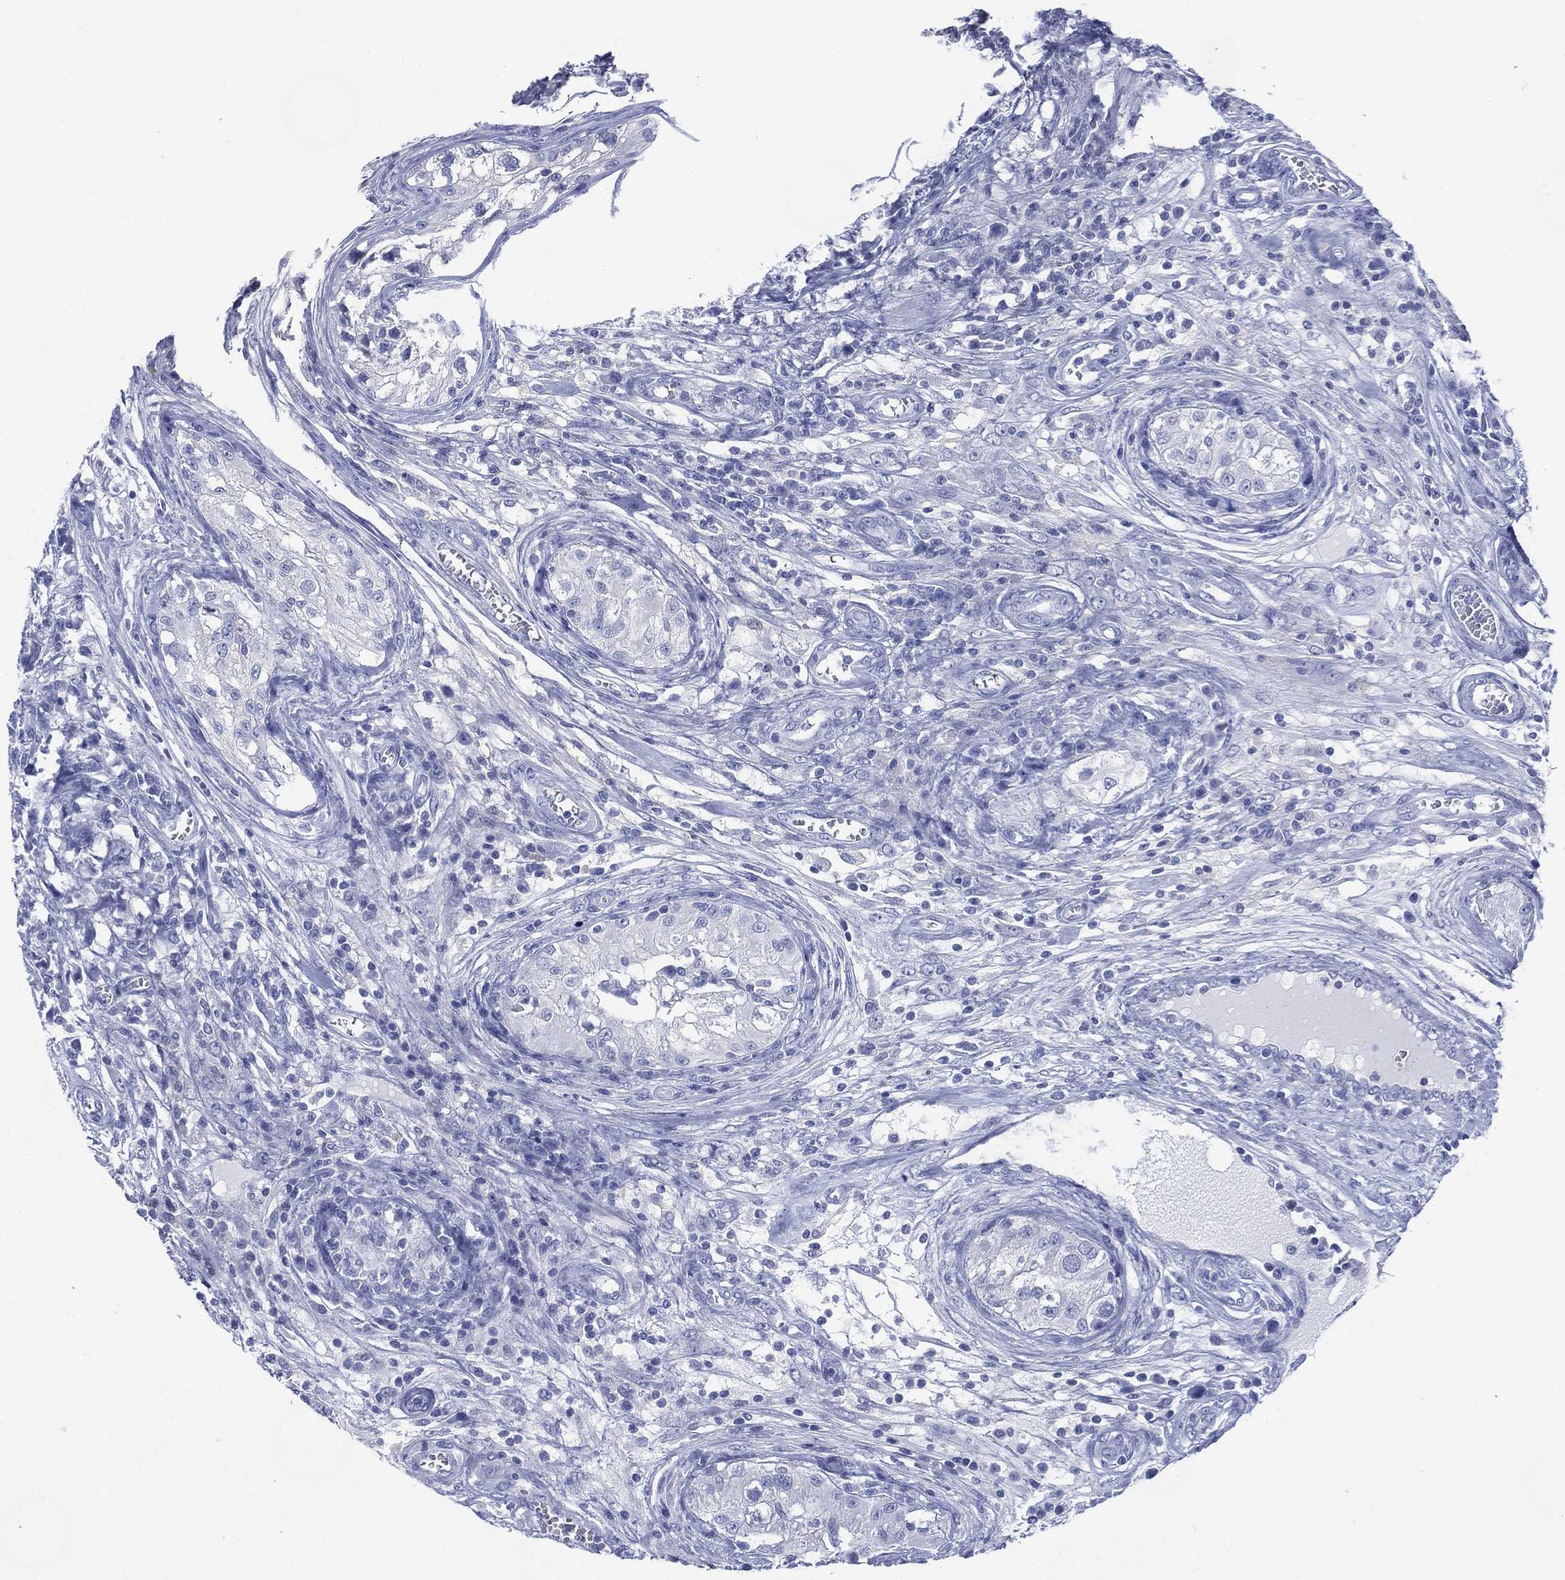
{"staining": {"intensity": "negative", "quantity": "none", "location": "none"}, "tissue": "testis cancer", "cell_type": "Tumor cells", "image_type": "cancer", "snomed": [{"axis": "morphology", "description": "Seminoma, NOS"}, {"axis": "morphology", "description": "Carcinoma, Embryonal, NOS"}, {"axis": "topography", "description": "Testis"}], "caption": "High power microscopy photomicrograph of an immunohistochemistry (IHC) photomicrograph of testis cancer, revealing no significant expression in tumor cells. Brightfield microscopy of immunohistochemistry (IHC) stained with DAB (3,3'-diaminobenzidine) (brown) and hematoxylin (blue), captured at high magnification.", "gene": "TMEM247", "patient": {"sex": "male", "age": 22}}